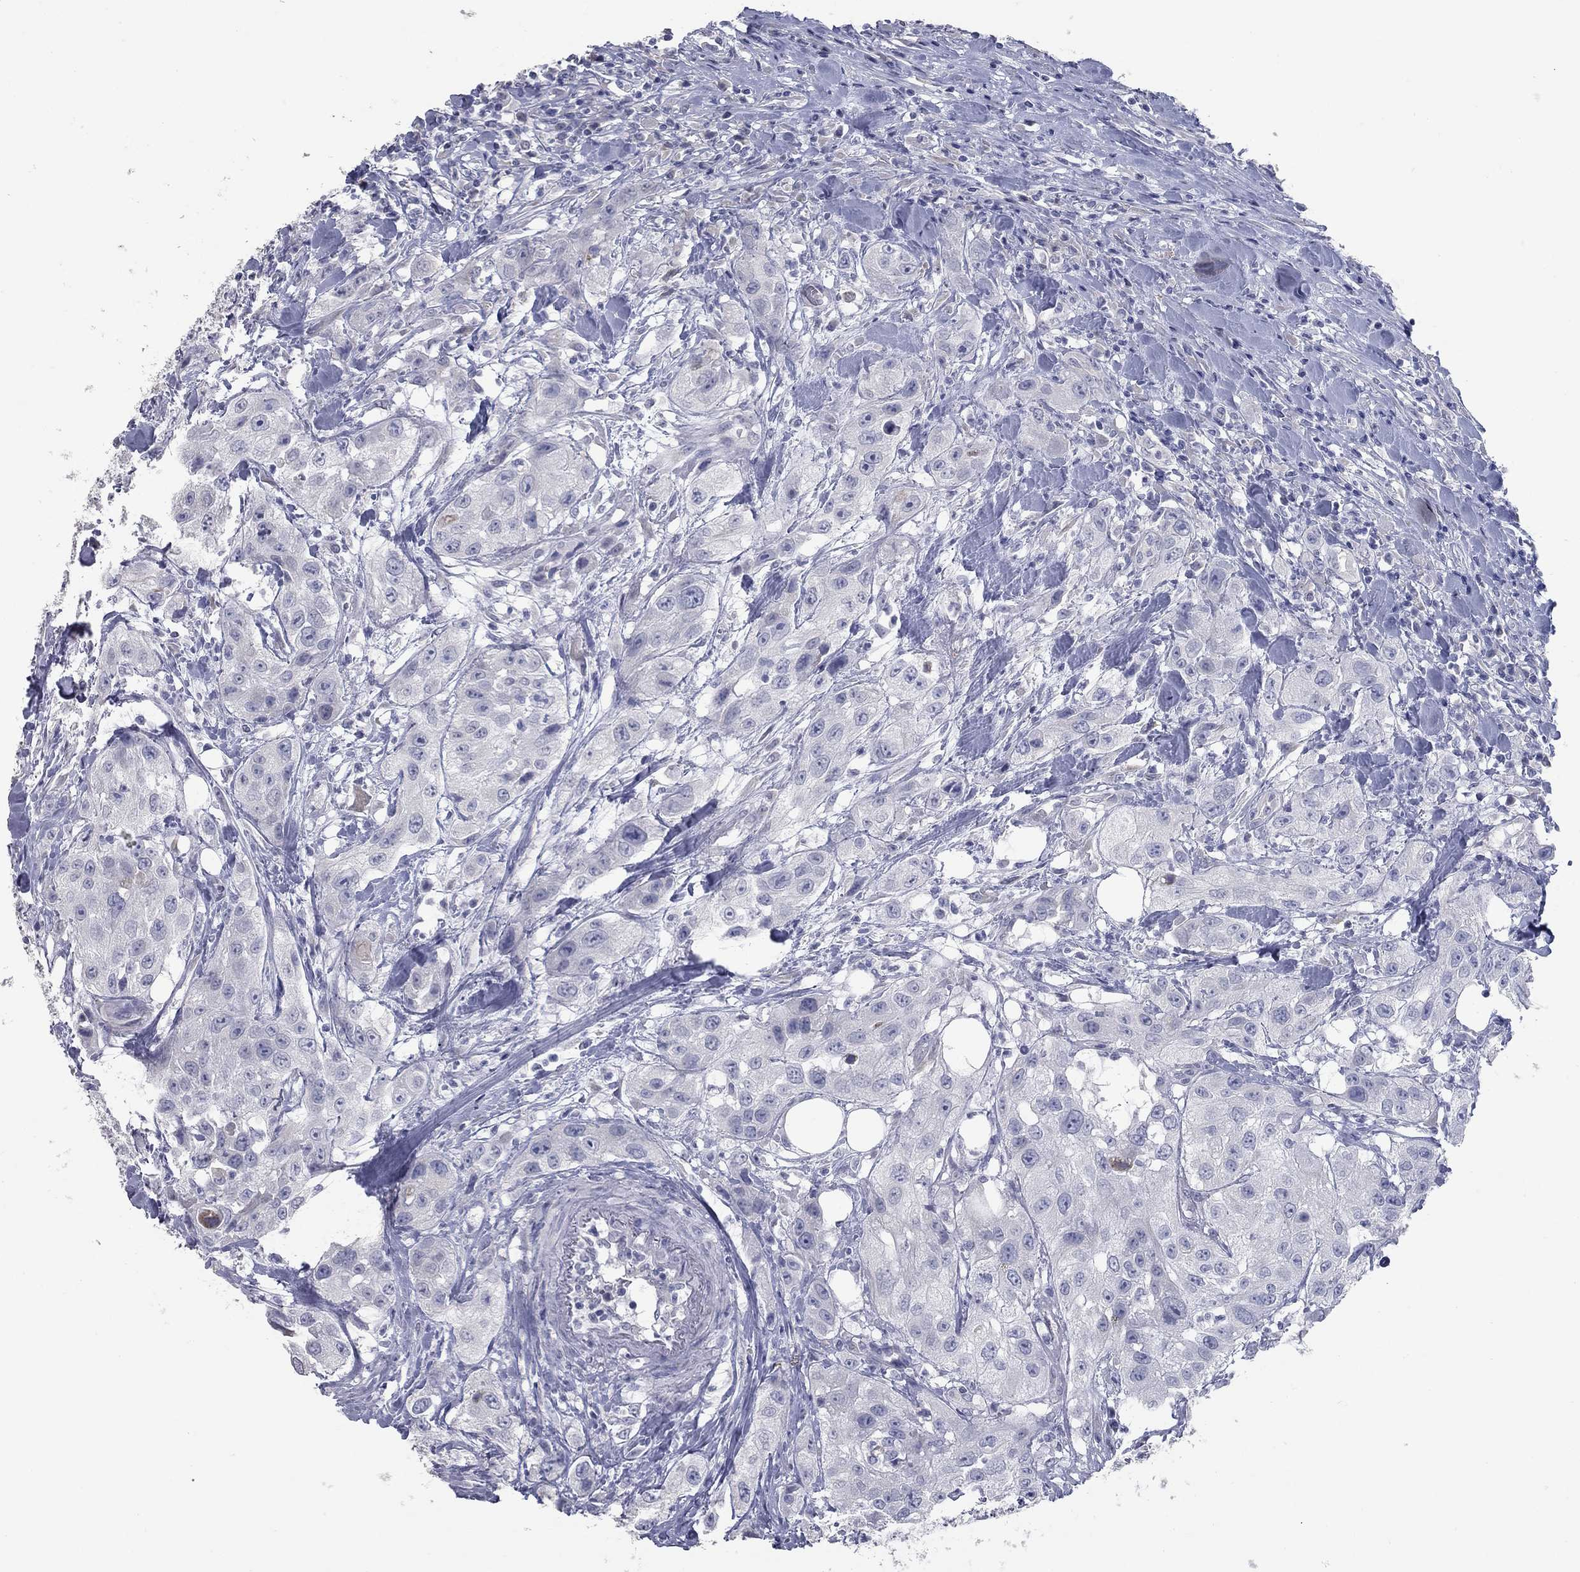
{"staining": {"intensity": "negative", "quantity": "none", "location": "none"}, "tissue": "urothelial cancer", "cell_type": "Tumor cells", "image_type": "cancer", "snomed": [{"axis": "morphology", "description": "Urothelial carcinoma, High grade"}, {"axis": "topography", "description": "Urinary bladder"}], "caption": "Immunohistochemistry (IHC) image of neoplastic tissue: human high-grade urothelial carcinoma stained with DAB (3,3'-diaminobenzidine) demonstrates no significant protein positivity in tumor cells.", "gene": "TAC1", "patient": {"sex": "male", "age": 79}}